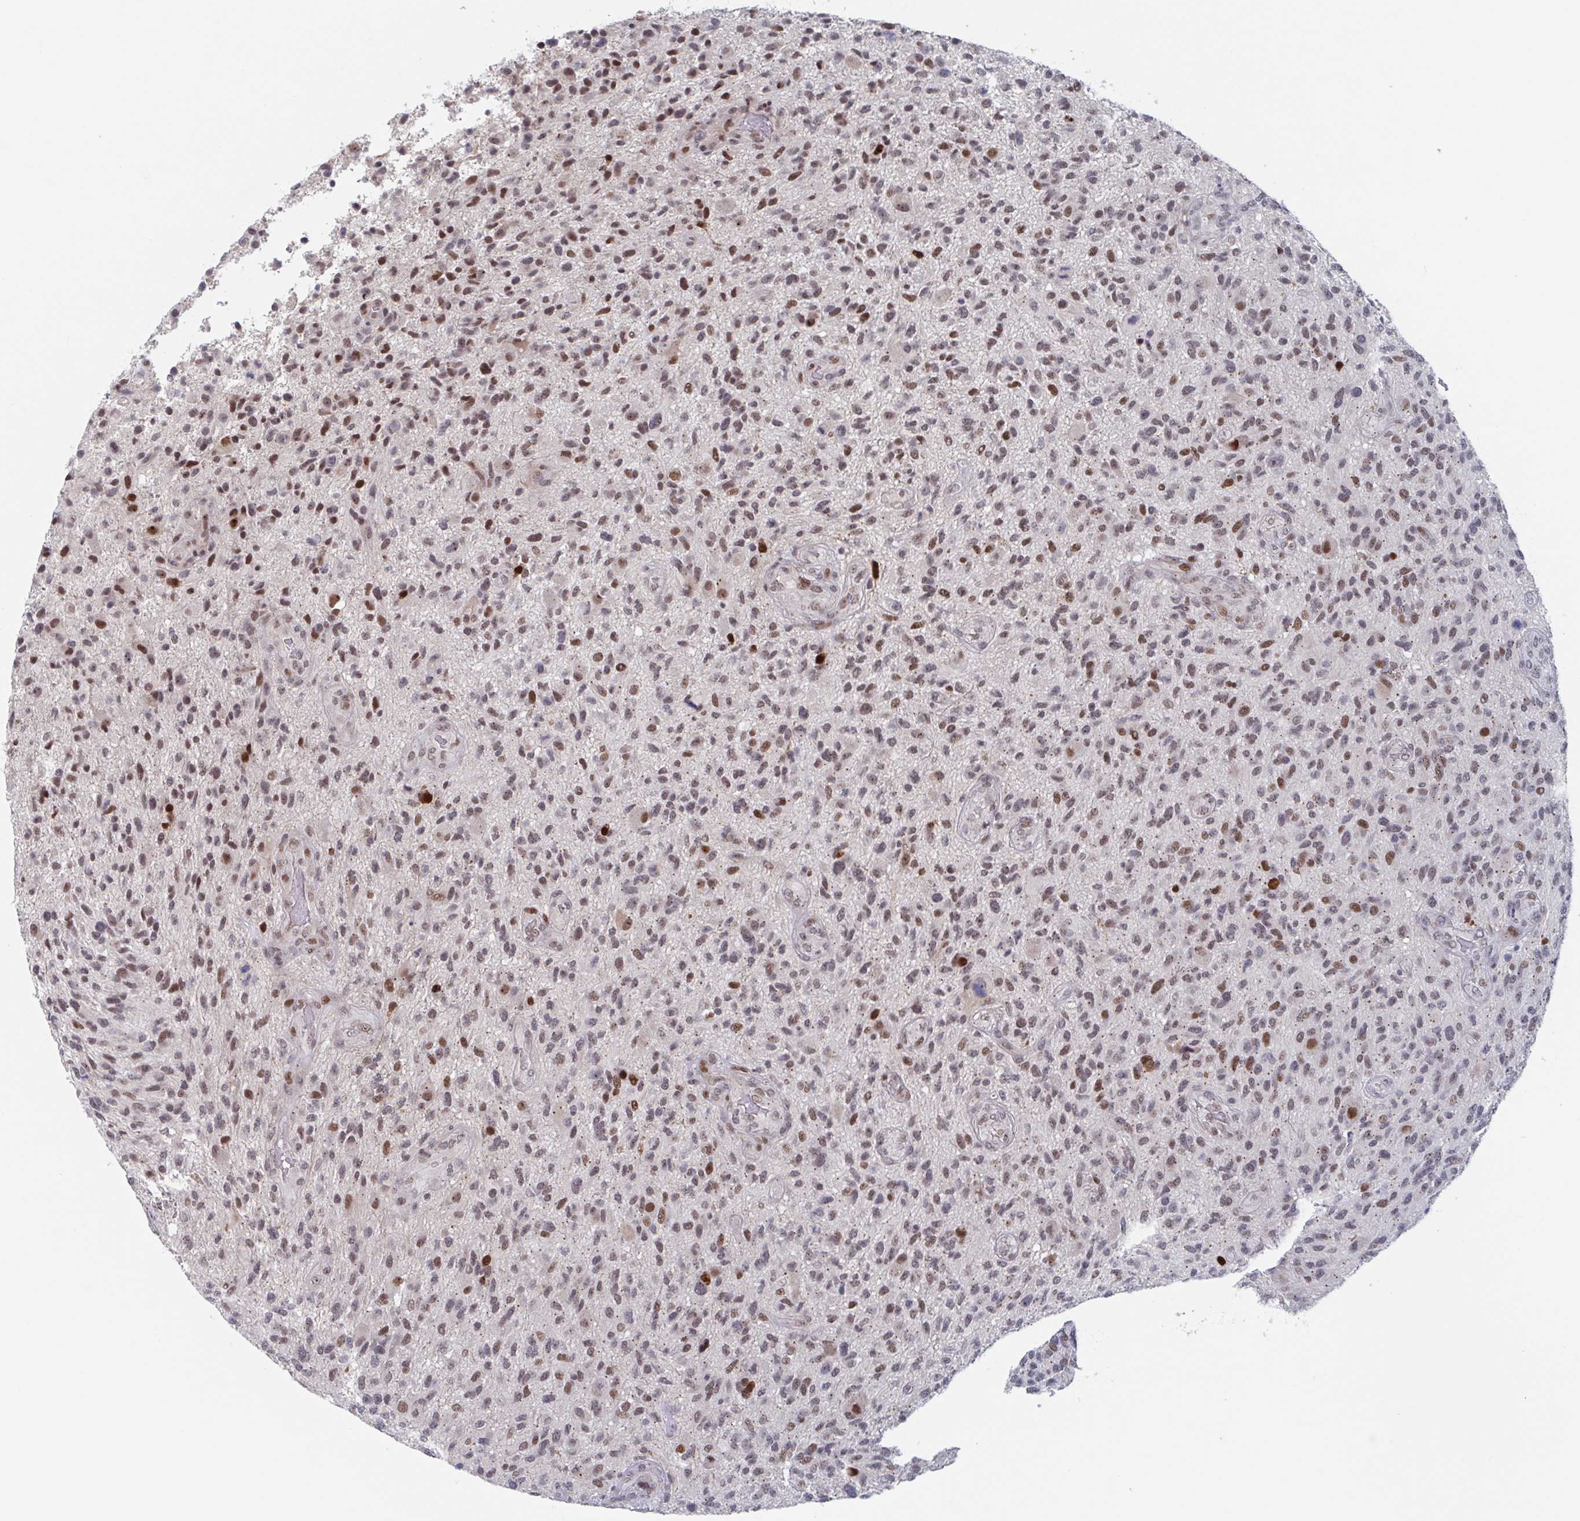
{"staining": {"intensity": "moderate", "quantity": "25%-75%", "location": "nuclear"}, "tissue": "glioma", "cell_type": "Tumor cells", "image_type": "cancer", "snomed": [{"axis": "morphology", "description": "Glioma, malignant, High grade"}, {"axis": "topography", "description": "Brain"}], "caption": "Immunohistochemical staining of glioma demonstrates moderate nuclear protein expression in about 25%-75% of tumor cells.", "gene": "RNF212", "patient": {"sex": "male", "age": 47}}